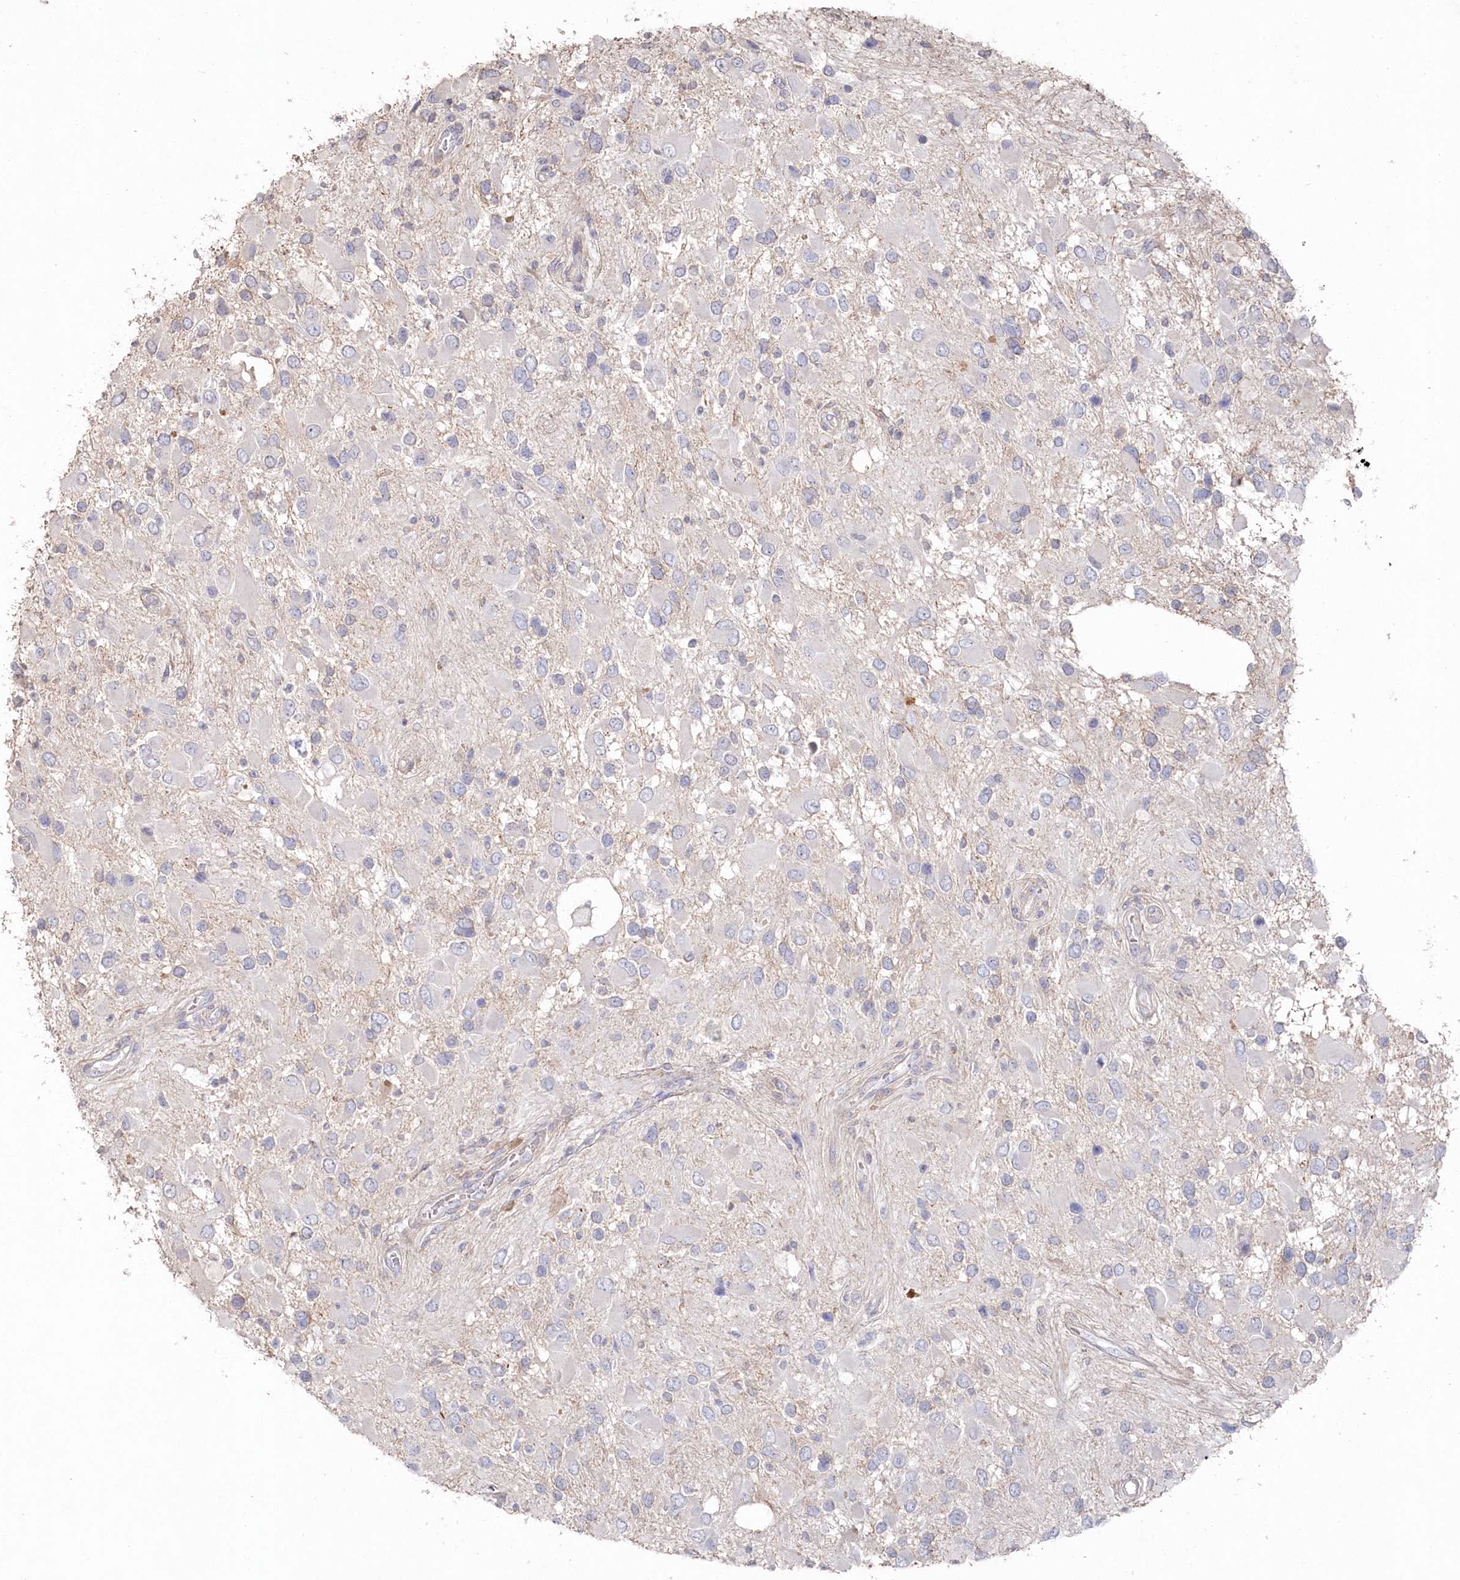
{"staining": {"intensity": "negative", "quantity": "none", "location": "none"}, "tissue": "glioma", "cell_type": "Tumor cells", "image_type": "cancer", "snomed": [{"axis": "morphology", "description": "Glioma, malignant, High grade"}, {"axis": "topography", "description": "Brain"}], "caption": "An image of human high-grade glioma (malignant) is negative for staining in tumor cells. (DAB (3,3'-diaminobenzidine) IHC, high magnification).", "gene": "TGFBRAP1", "patient": {"sex": "male", "age": 53}}